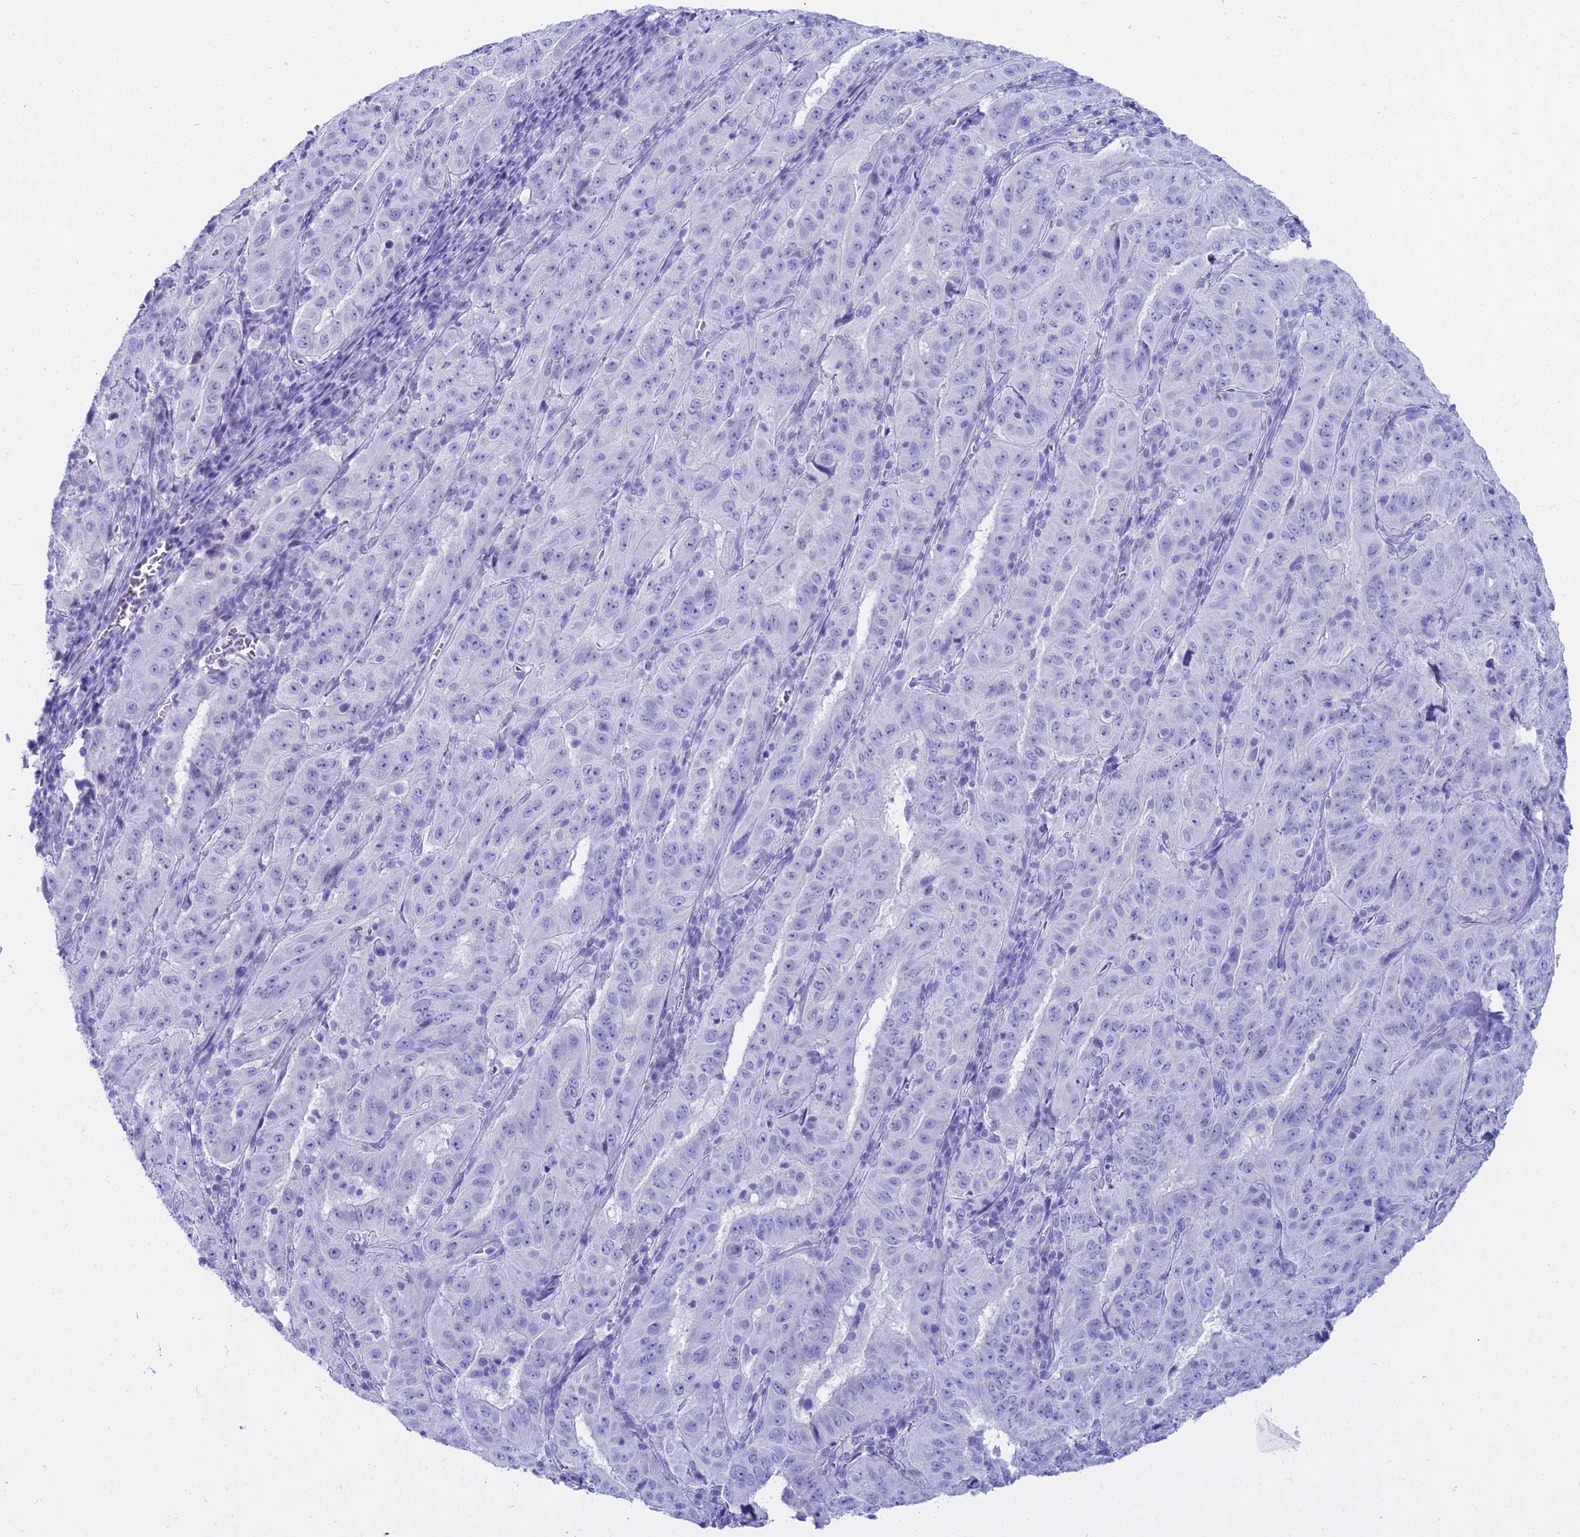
{"staining": {"intensity": "negative", "quantity": "none", "location": "none"}, "tissue": "pancreatic cancer", "cell_type": "Tumor cells", "image_type": "cancer", "snomed": [{"axis": "morphology", "description": "Adenocarcinoma, NOS"}, {"axis": "topography", "description": "Pancreas"}], "caption": "Immunohistochemistry (IHC) of human pancreatic cancer (adenocarcinoma) displays no staining in tumor cells. (Stains: DAB immunohistochemistry with hematoxylin counter stain, Microscopy: brightfield microscopy at high magnification).", "gene": "CGB2", "patient": {"sex": "male", "age": 63}}